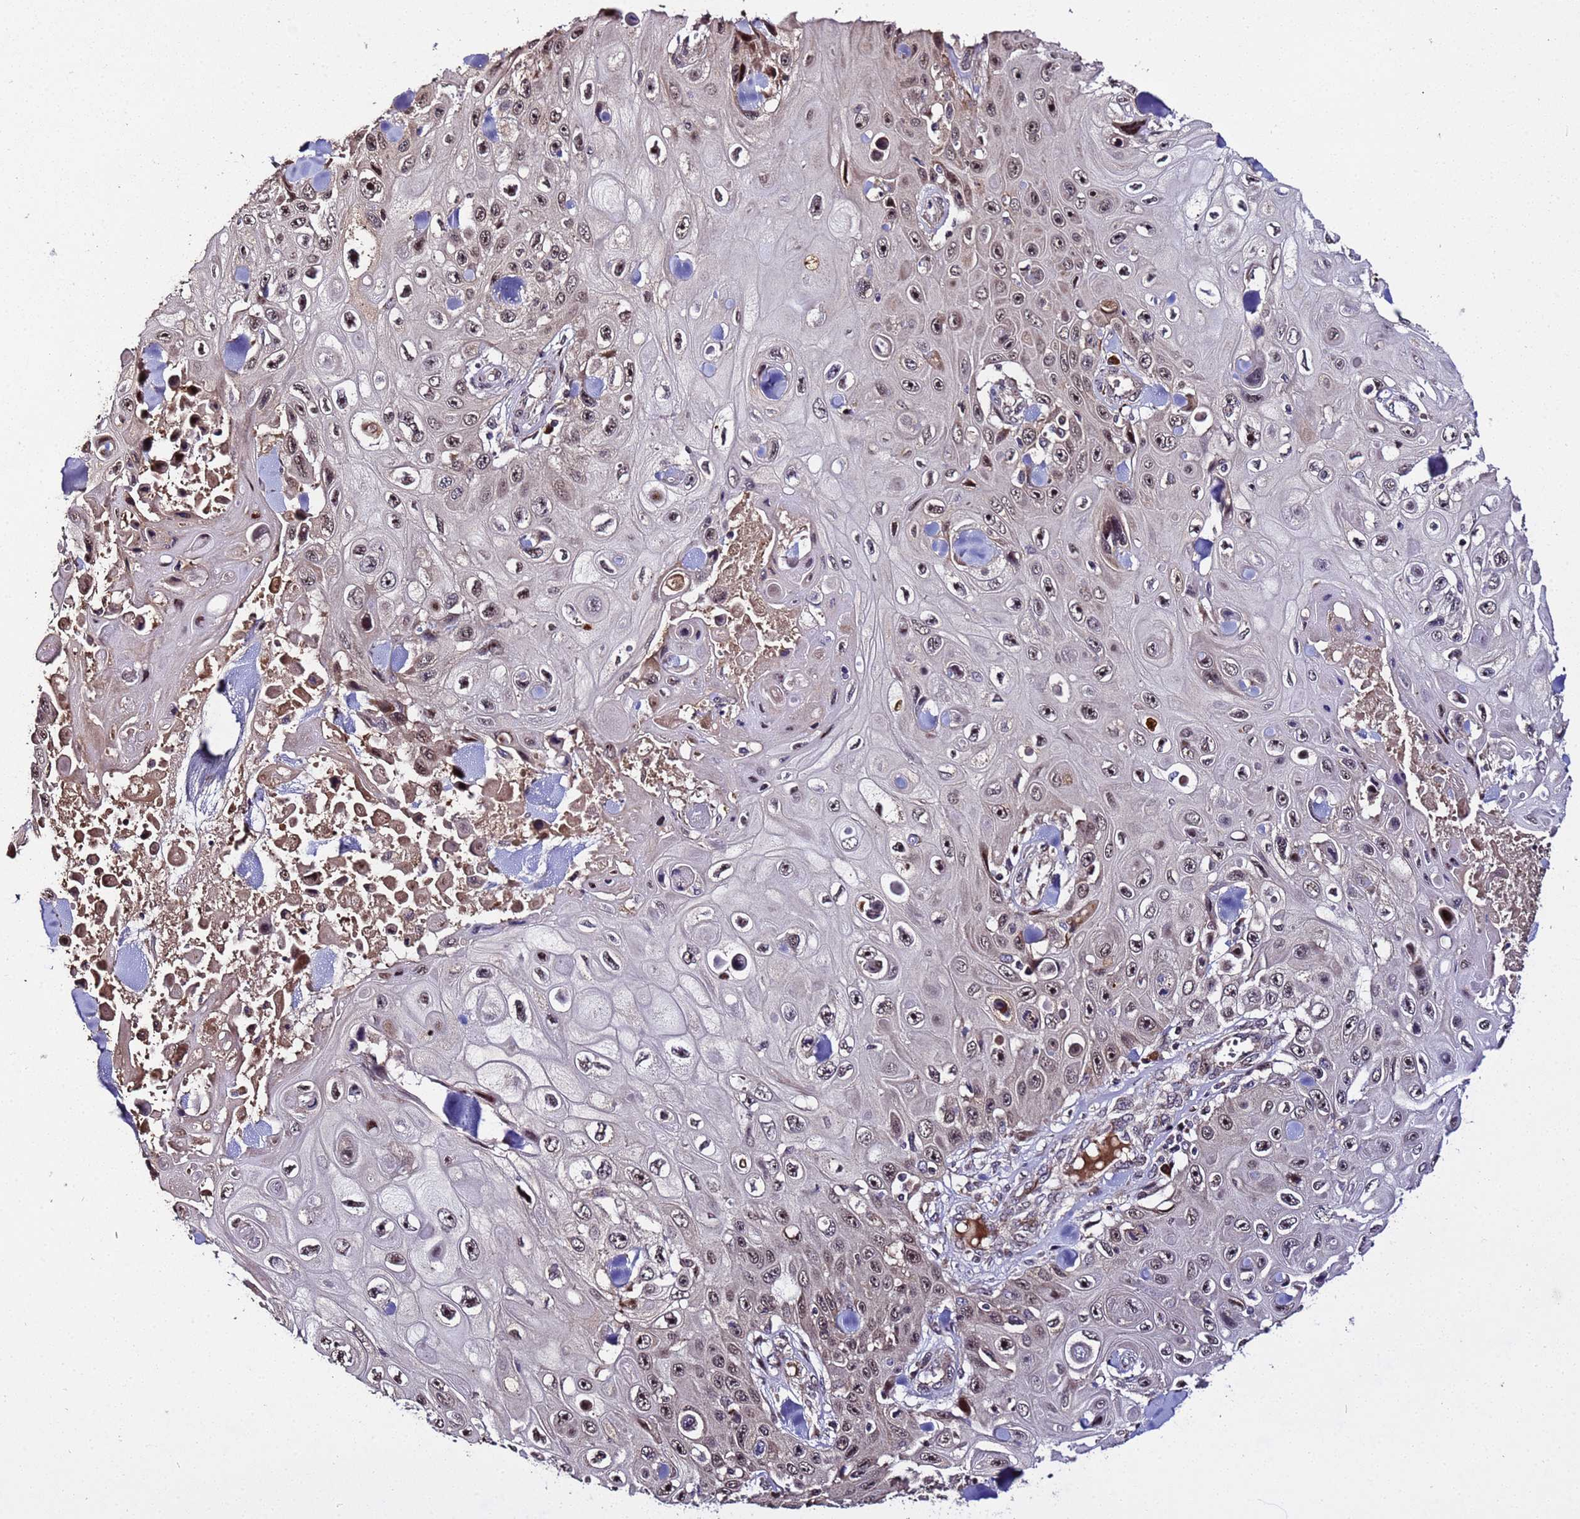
{"staining": {"intensity": "moderate", "quantity": ">75%", "location": "nuclear"}, "tissue": "skin cancer", "cell_type": "Tumor cells", "image_type": "cancer", "snomed": [{"axis": "morphology", "description": "Squamous cell carcinoma, NOS"}, {"axis": "topography", "description": "Skin"}], "caption": "There is medium levels of moderate nuclear expression in tumor cells of squamous cell carcinoma (skin), as demonstrated by immunohistochemical staining (brown color).", "gene": "WNK4", "patient": {"sex": "male", "age": 82}}